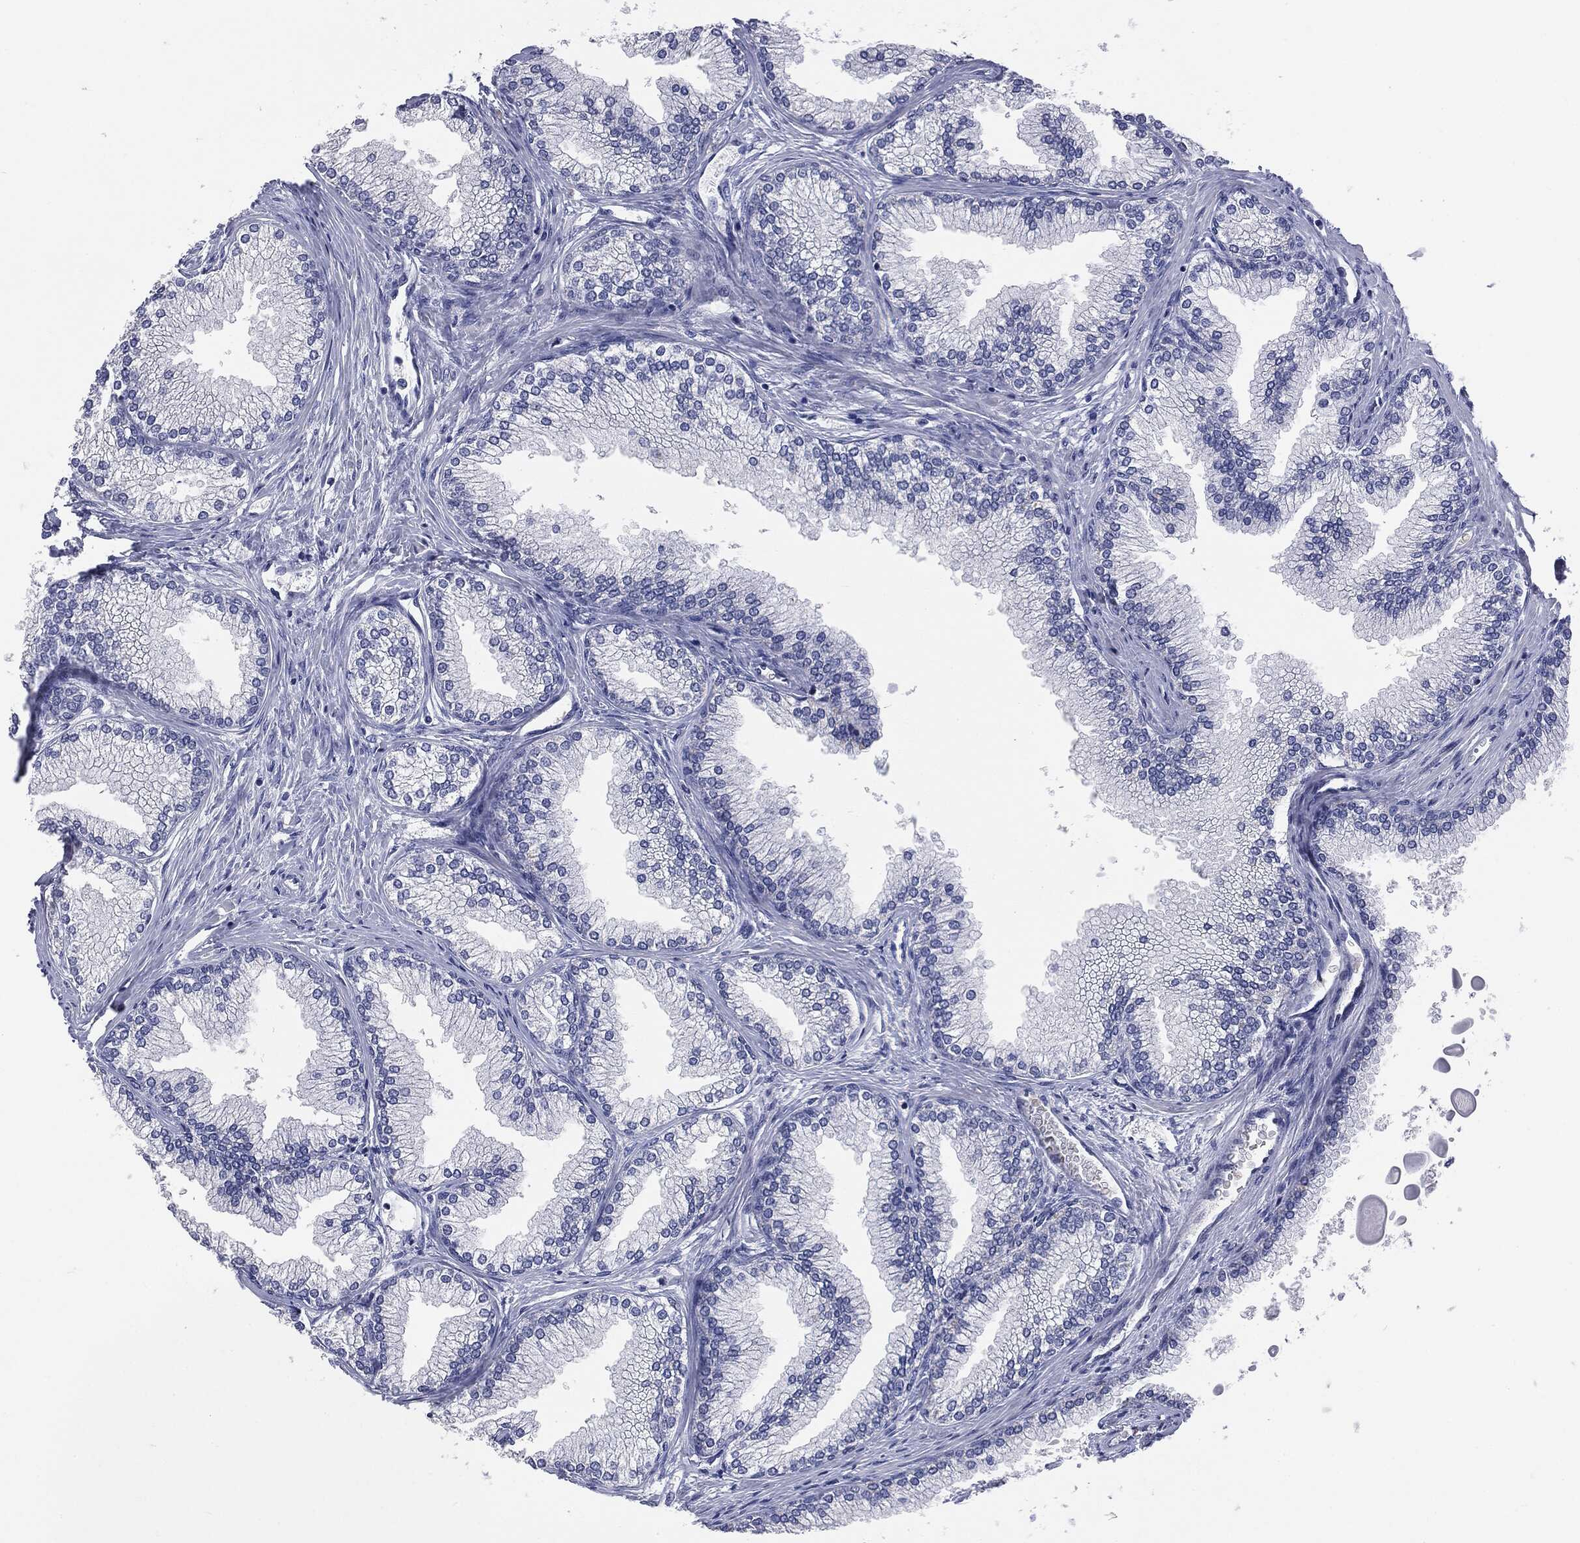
{"staining": {"intensity": "negative", "quantity": "none", "location": "none"}, "tissue": "prostate", "cell_type": "Glandular cells", "image_type": "normal", "snomed": [{"axis": "morphology", "description": "Normal tissue, NOS"}, {"axis": "topography", "description": "Prostate"}], "caption": "An immunohistochemistry micrograph of normal prostate is shown. There is no staining in glandular cells of prostate.", "gene": "TSHB", "patient": {"sex": "male", "age": 72}}